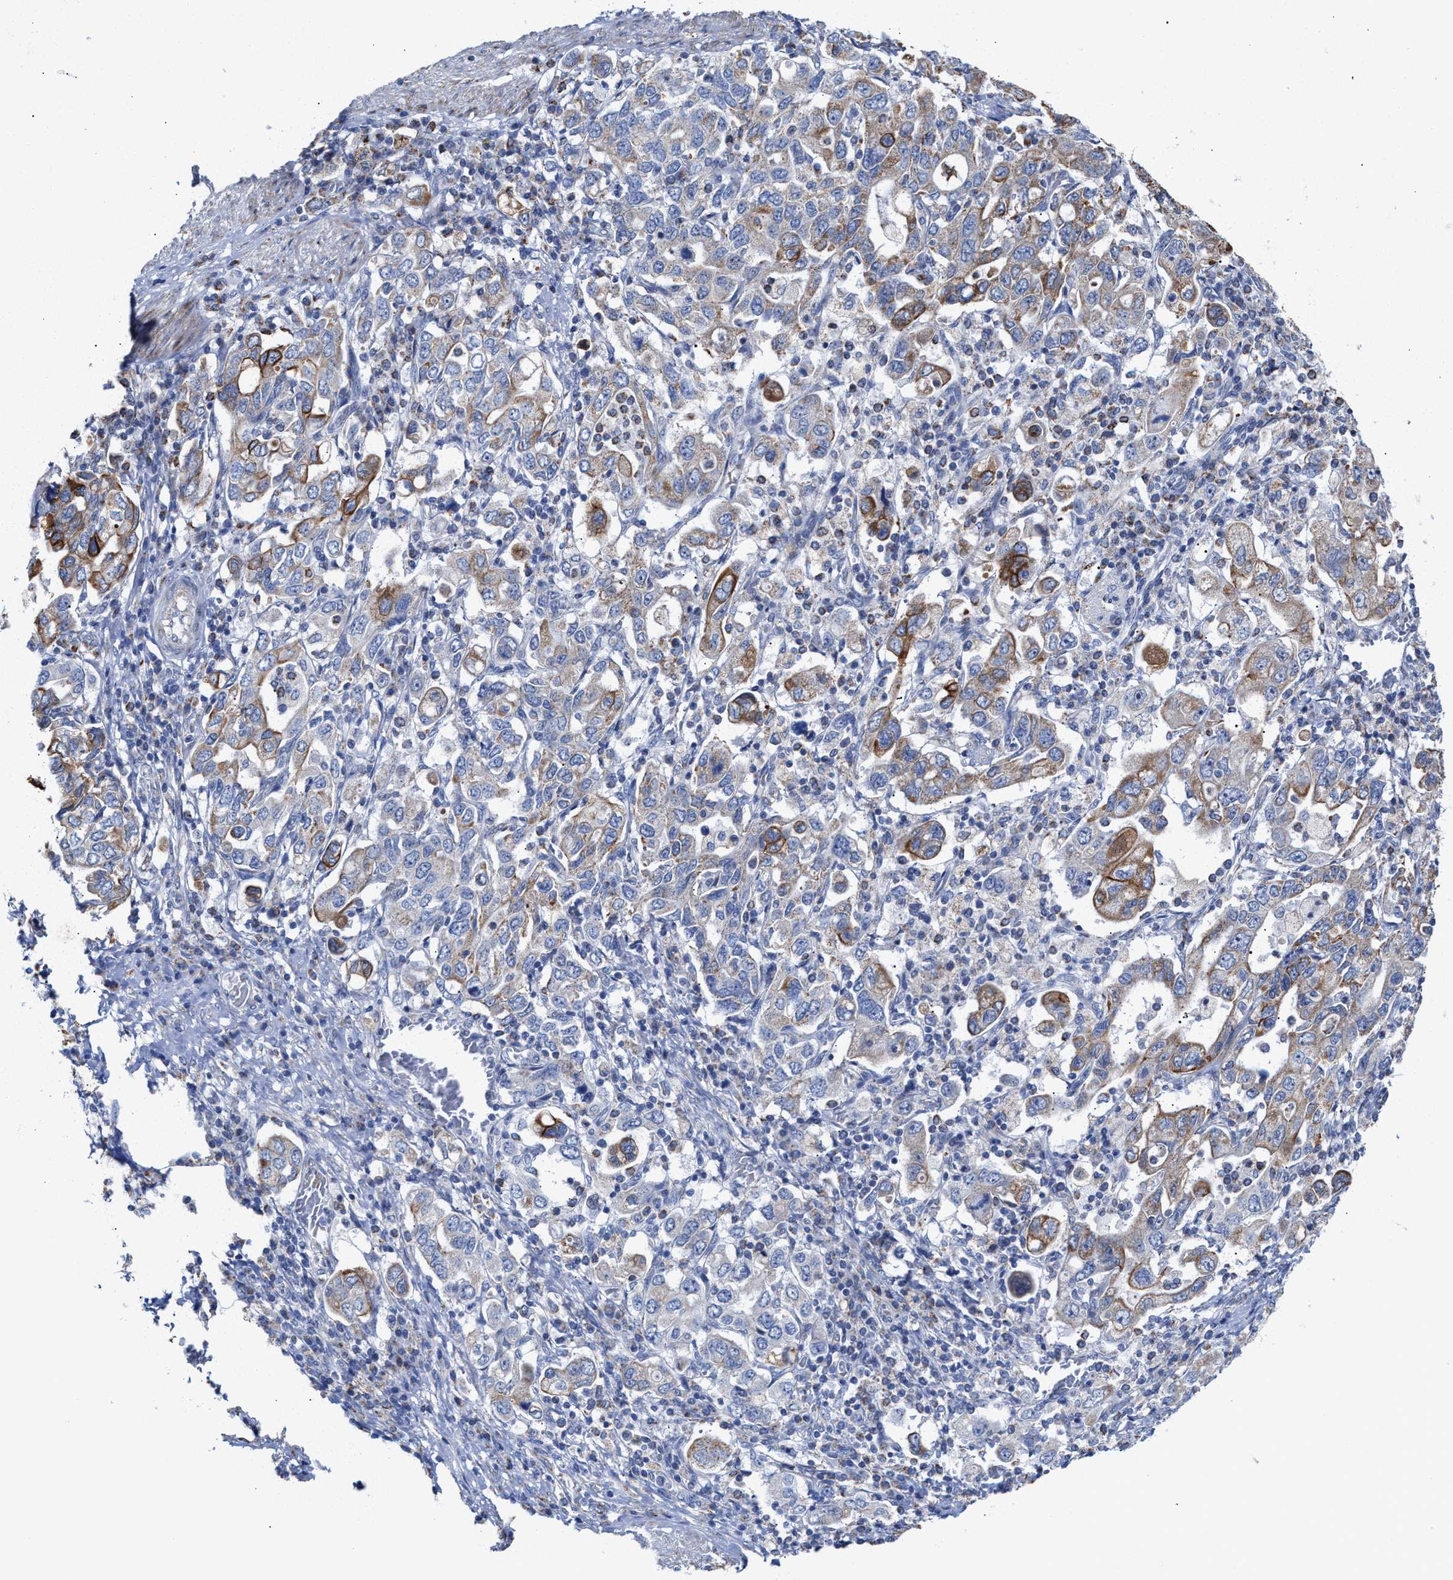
{"staining": {"intensity": "moderate", "quantity": "<25%", "location": "cytoplasmic/membranous"}, "tissue": "stomach cancer", "cell_type": "Tumor cells", "image_type": "cancer", "snomed": [{"axis": "morphology", "description": "Adenocarcinoma, NOS"}, {"axis": "topography", "description": "Stomach, upper"}], "caption": "Moderate cytoplasmic/membranous protein expression is appreciated in approximately <25% of tumor cells in stomach adenocarcinoma.", "gene": "JAG1", "patient": {"sex": "male", "age": 62}}